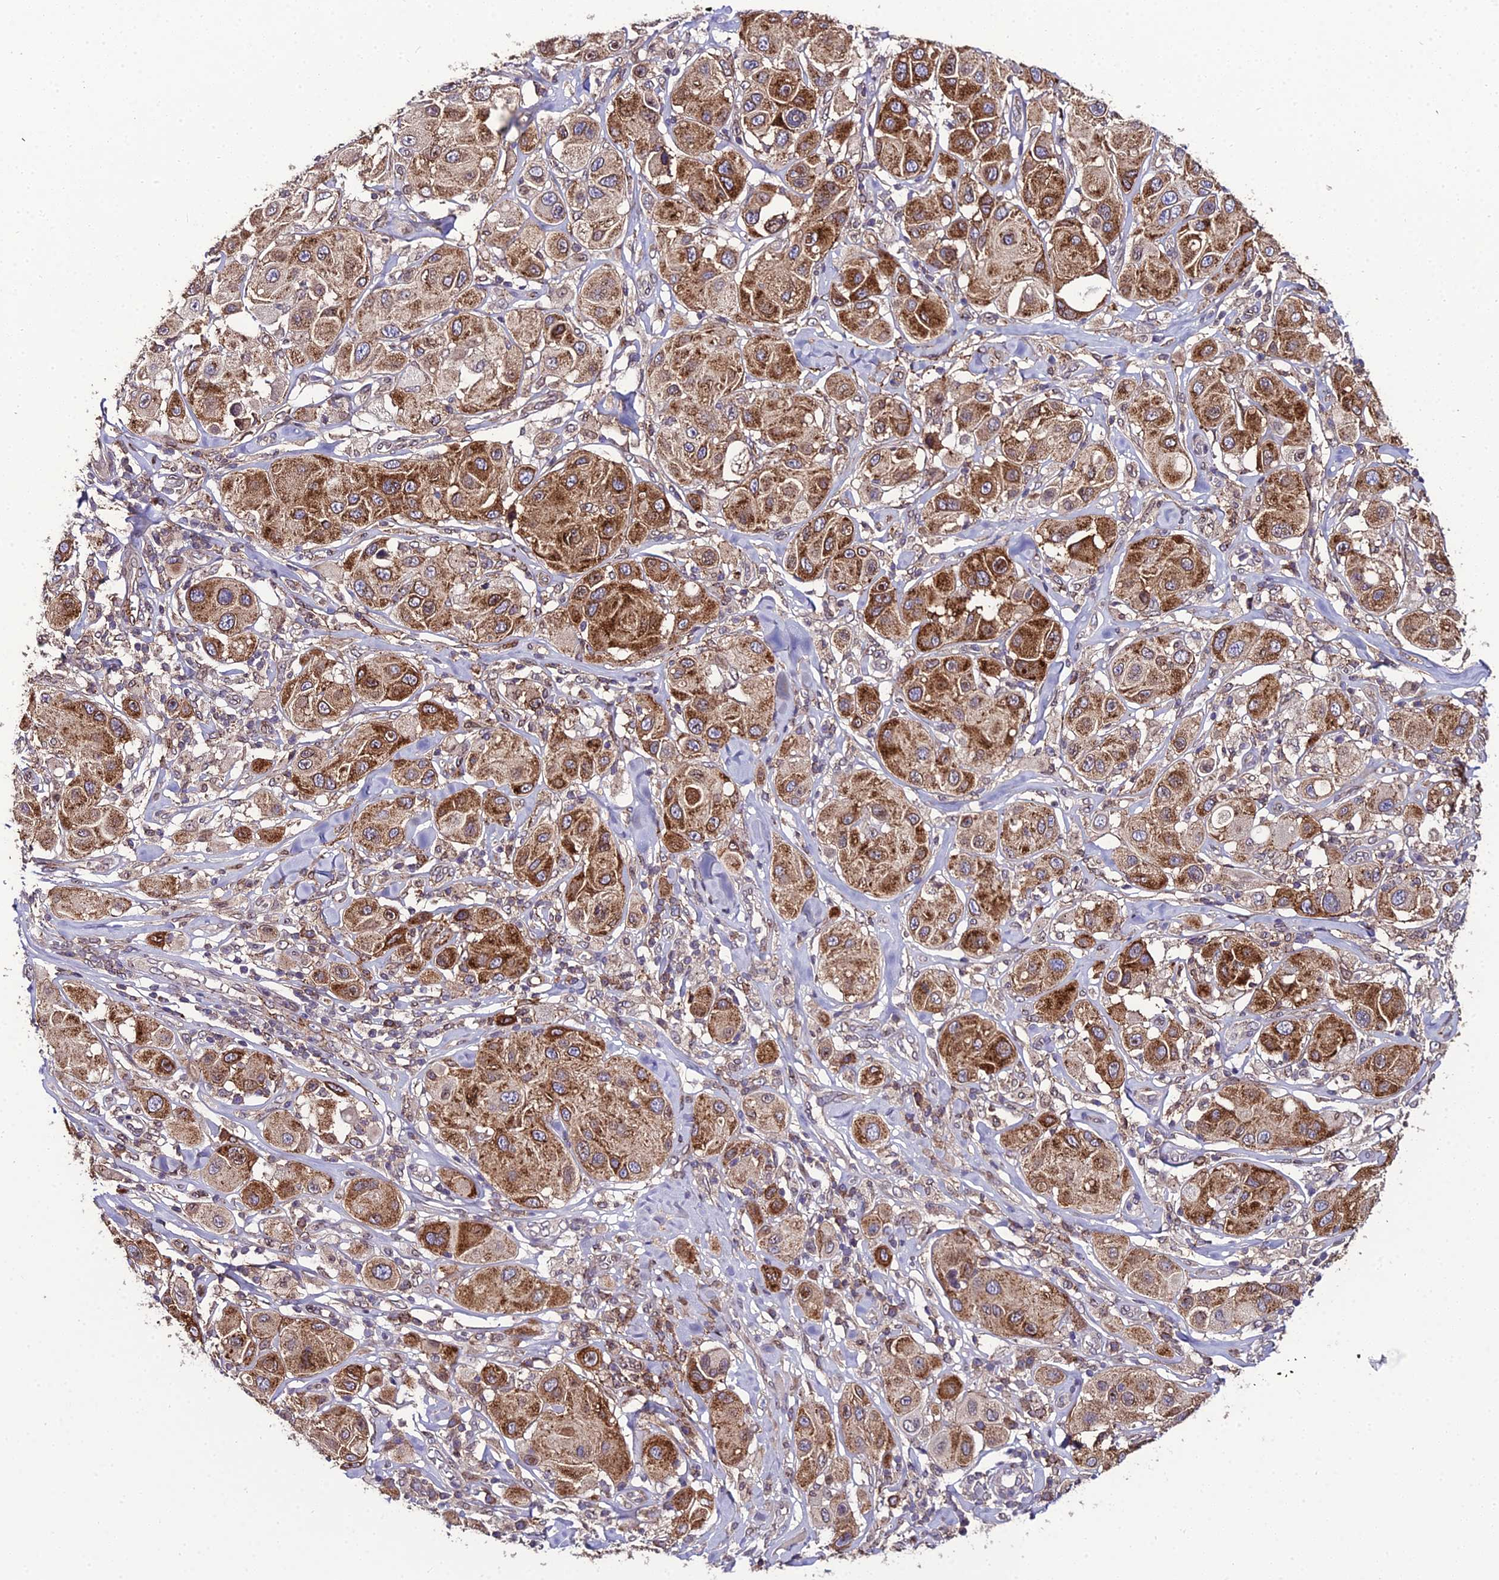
{"staining": {"intensity": "moderate", "quantity": ">75%", "location": "cytoplasmic/membranous"}, "tissue": "melanoma", "cell_type": "Tumor cells", "image_type": "cancer", "snomed": [{"axis": "morphology", "description": "Malignant melanoma, Metastatic site"}, {"axis": "topography", "description": "Skin"}], "caption": "Approximately >75% of tumor cells in human melanoma display moderate cytoplasmic/membranous protein expression as visualized by brown immunohistochemical staining.", "gene": "DDX19A", "patient": {"sex": "male", "age": 41}}